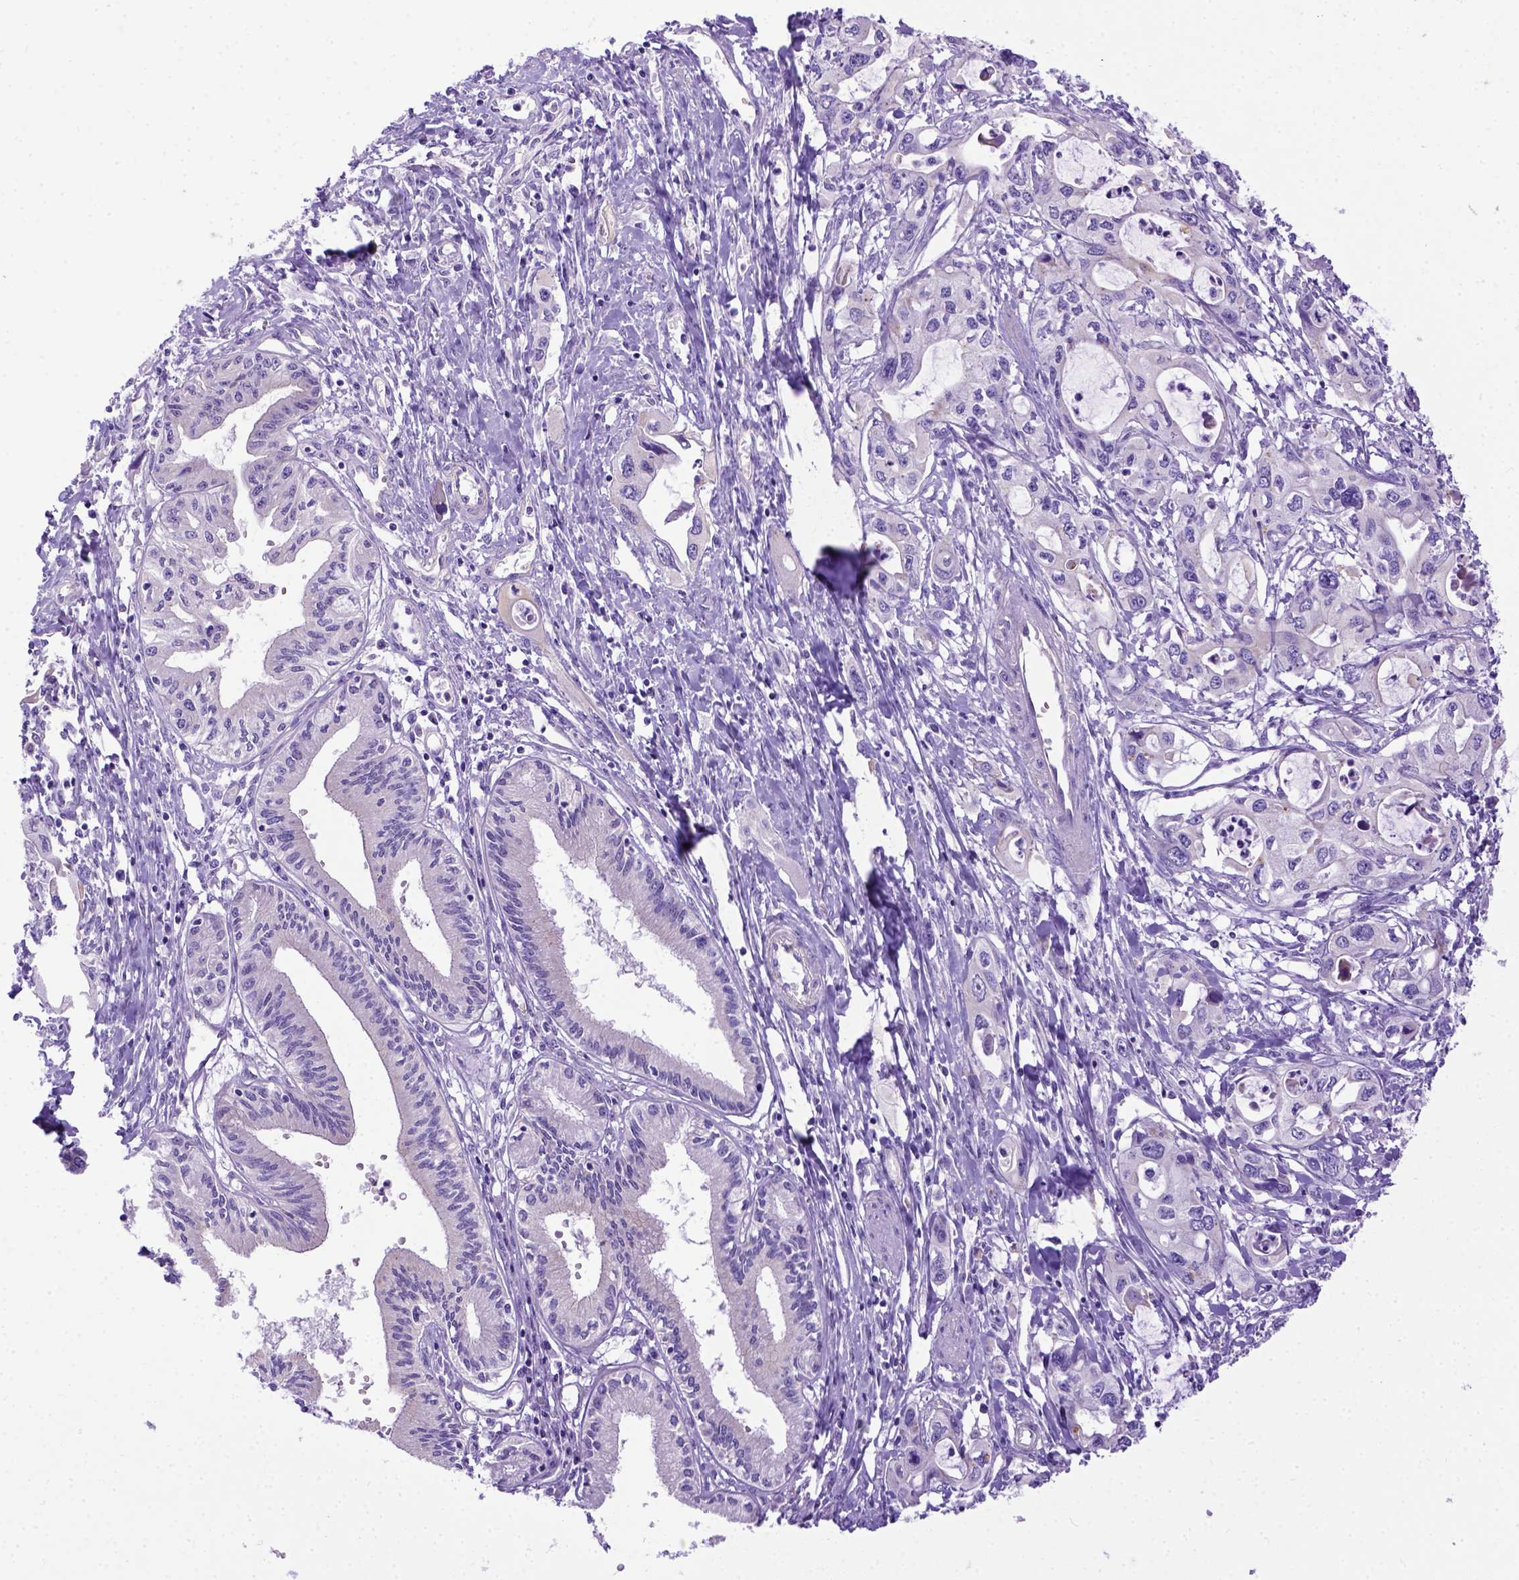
{"staining": {"intensity": "negative", "quantity": "none", "location": "none"}, "tissue": "pancreatic cancer", "cell_type": "Tumor cells", "image_type": "cancer", "snomed": [{"axis": "morphology", "description": "Adenocarcinoma, NOS"}, {"axis": "topography", "description": "Pancreas"}], "caption": "The micrograph shows no significant staining in tumor cells of pancreatic cancer (adenocarcinoma).", "gene": "LRRC18", "patient": {"sex": "male", "age": 60}}